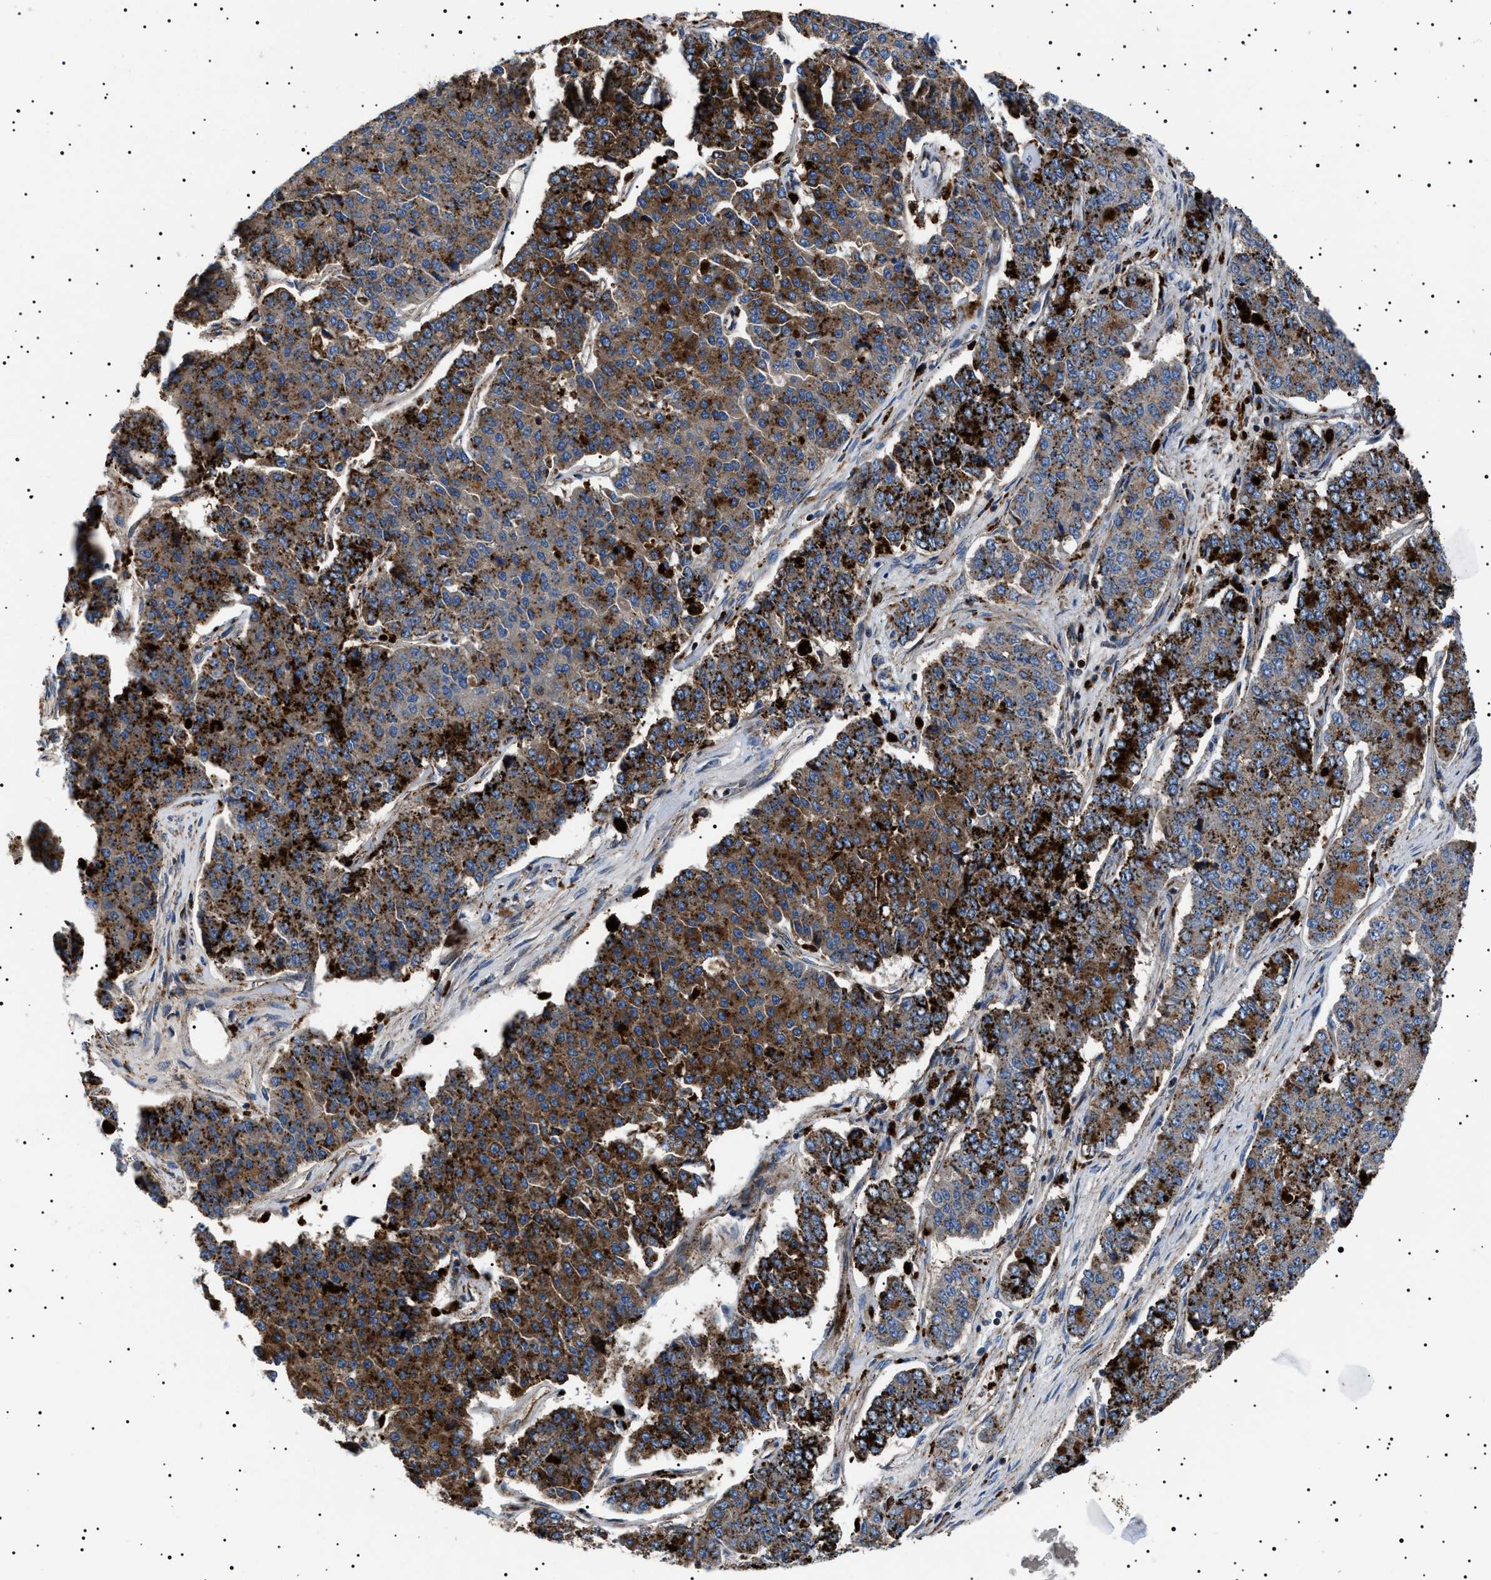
{"staining": {"intensity": "strong", "quantity": ">75%", "location": "cytoplasmic/membranous"}, "tissue": "pancreatic cancer", "cell_type": "Tumor cells", "image_type": "cancer", "snomed": [{"axis": "morphology", "description": "Adenocarcinoma, NOS"}, {"axis": "topography", "description": "Pancreas"}], "caption": "Protein analysis of pancreatic cancer tissue reveals strong cytoplasmic/membranous staining in approximately >75% of tumor cells. (Stains: DAB (3,3'-diaminobenzidine) in brown, nuclei in blue, Microscopy: brightfield microscopy at high magnification).", "gene": "NEU1", "patient": {"sex": "male", "age": 50}}